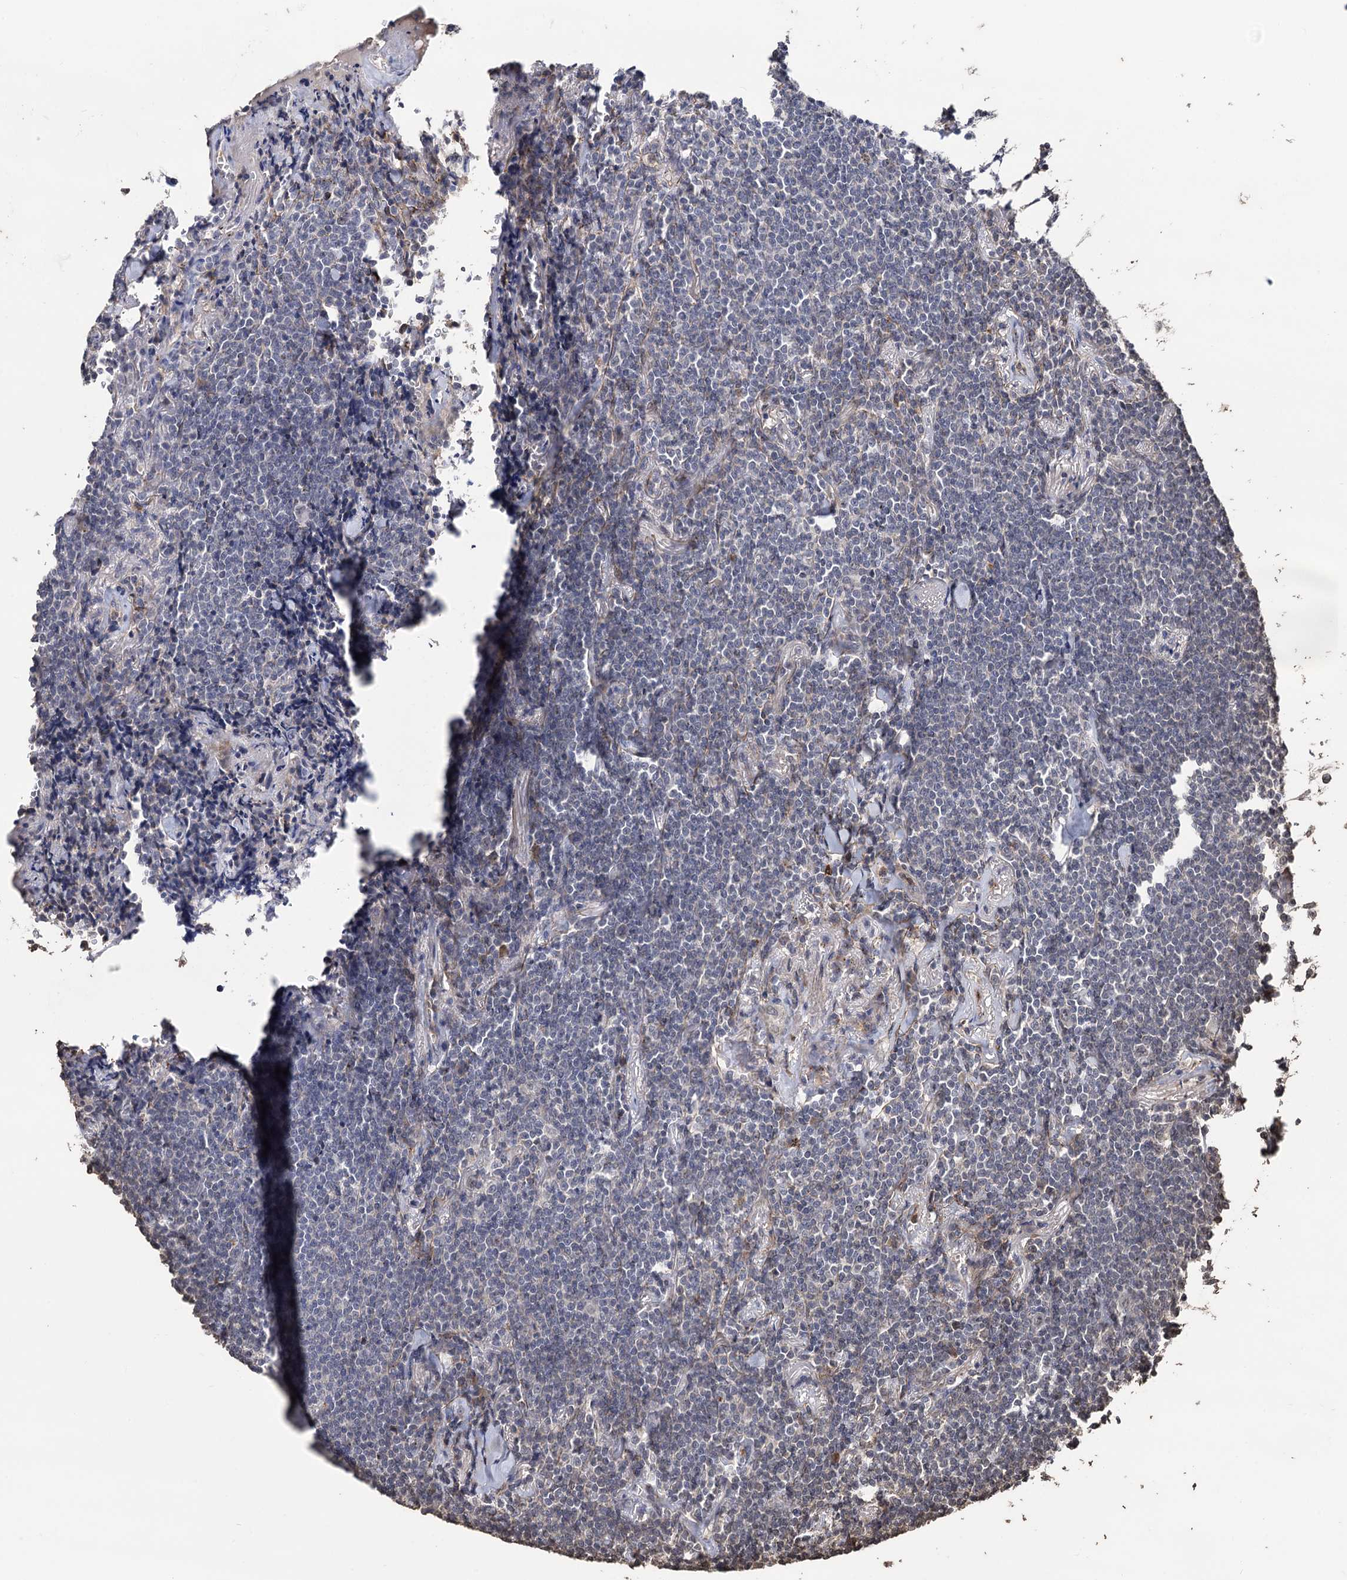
{"staining": {"intensity": "negative", "quantity": "none", "location": "none"}, "tissue": "lymphoma", "cell_type": "Tumor cells", "image_type": "cancer", "snomed": [{"axis": "morphology", "description": "Malignant lymphoma, non-Hodgkin's type, Low grade"}, {"axis": "topography", "description": "Lung"}], "caption": "High power microscopy image of an immunohistochemistry image of malignant lymphoma, non-Hodgkin's type (low-grade), revealing no significant positivity in tumor cells. The staining is performed using DAB brown chromogen with nuclei counter-stained in using hematoxylin.", "gene": "MICAL2", "patient": {"sex": "female", "age": 71}}